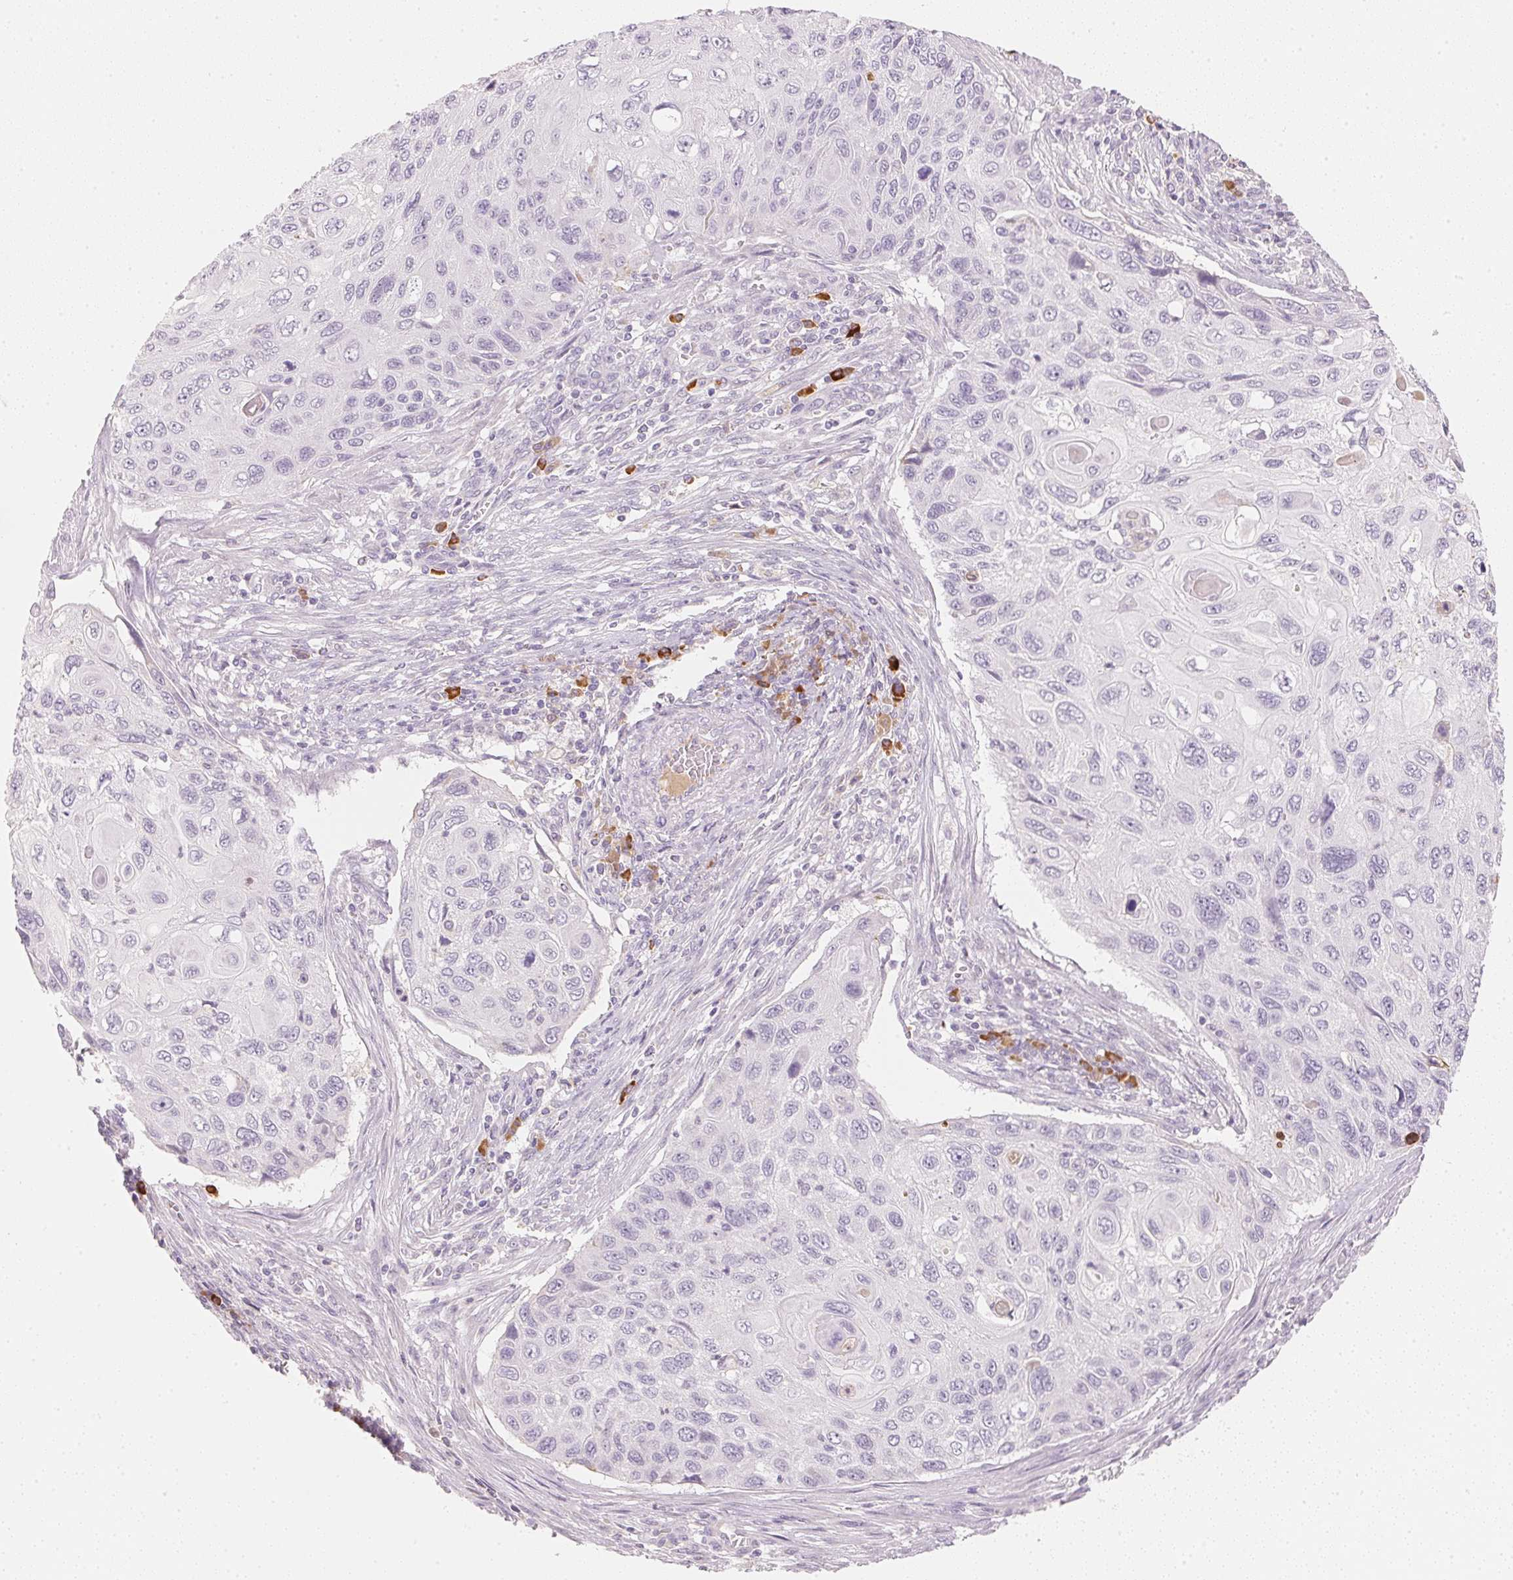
{"staining": {"intensity": "negative", "quantity": "none", "location": "none"}, "tissue": "cervical cancer", "cell_type": "Tumor cells", "image_type": "cancer", "snomed": [{"axis": "morphology", "description": "Squamous cell carcinoma, NOS"}, {"axis": "topography", "description": "Cervix"}], "caption": "The immunohistochemistry micrograph has no significant staining in tumor cells of squamous cell carcinoma (cervical) tissue. (IHC, brightfield microscopy, high magnification).", "gene": "RMDN2", "patient": {"sex": "female", "age": 70}}